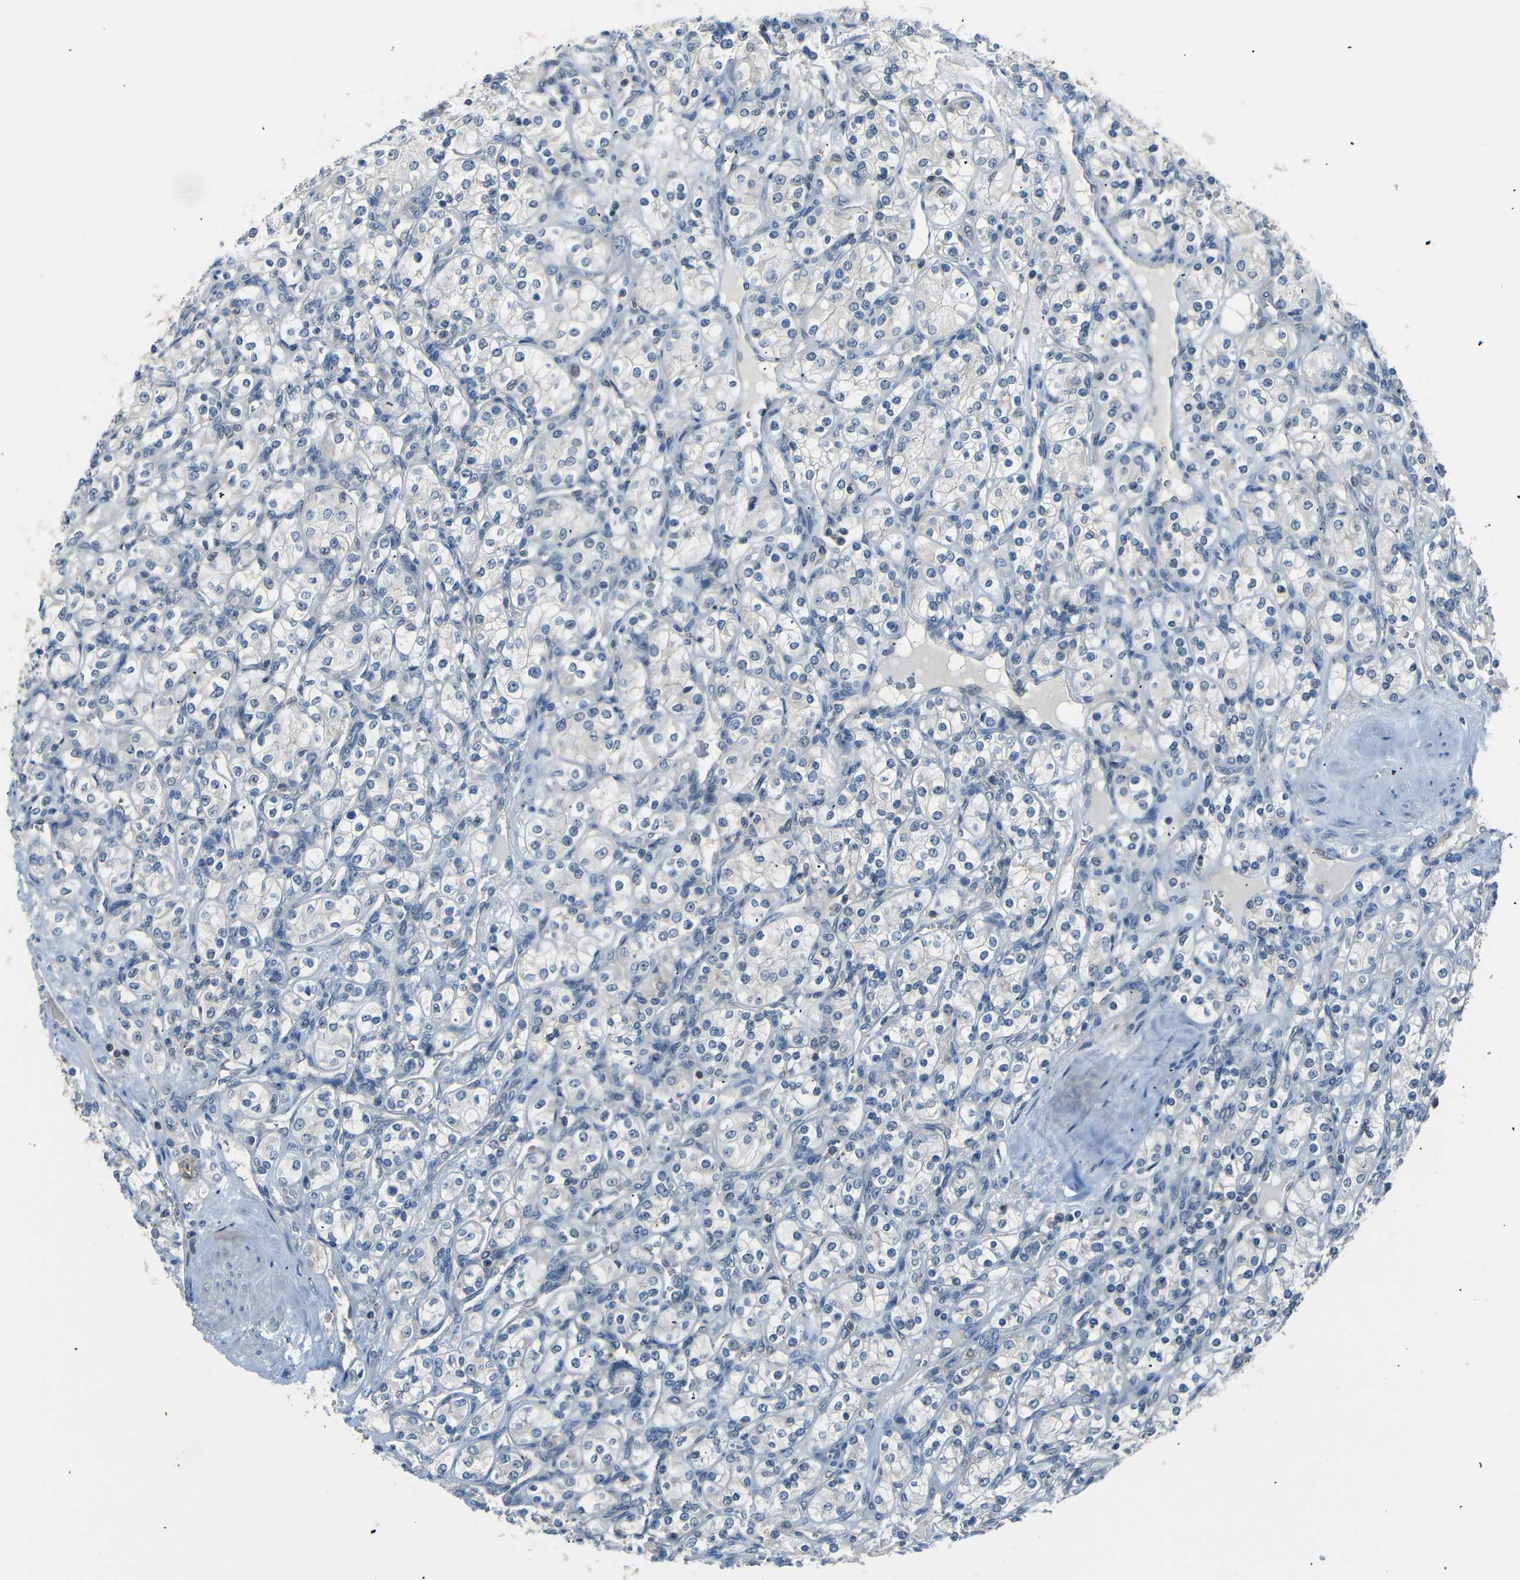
{"staining": {"intensity": "negative", "quantity": "none", "location": "none"}, "tissue": "renal cancer", "cell_type": "Tumor cells", "image_type": "cancer", "snomed": [{"axis": "morphology", "description": "Adenocarcinoma, NOS"}, {"axis": "topography", "description": "Kidney"}], "caption": "Image shows no significant protein expression in tumor cells of renal cancer.", "gene": "SFN", "patient": {"sex": "male", "age": 77}}